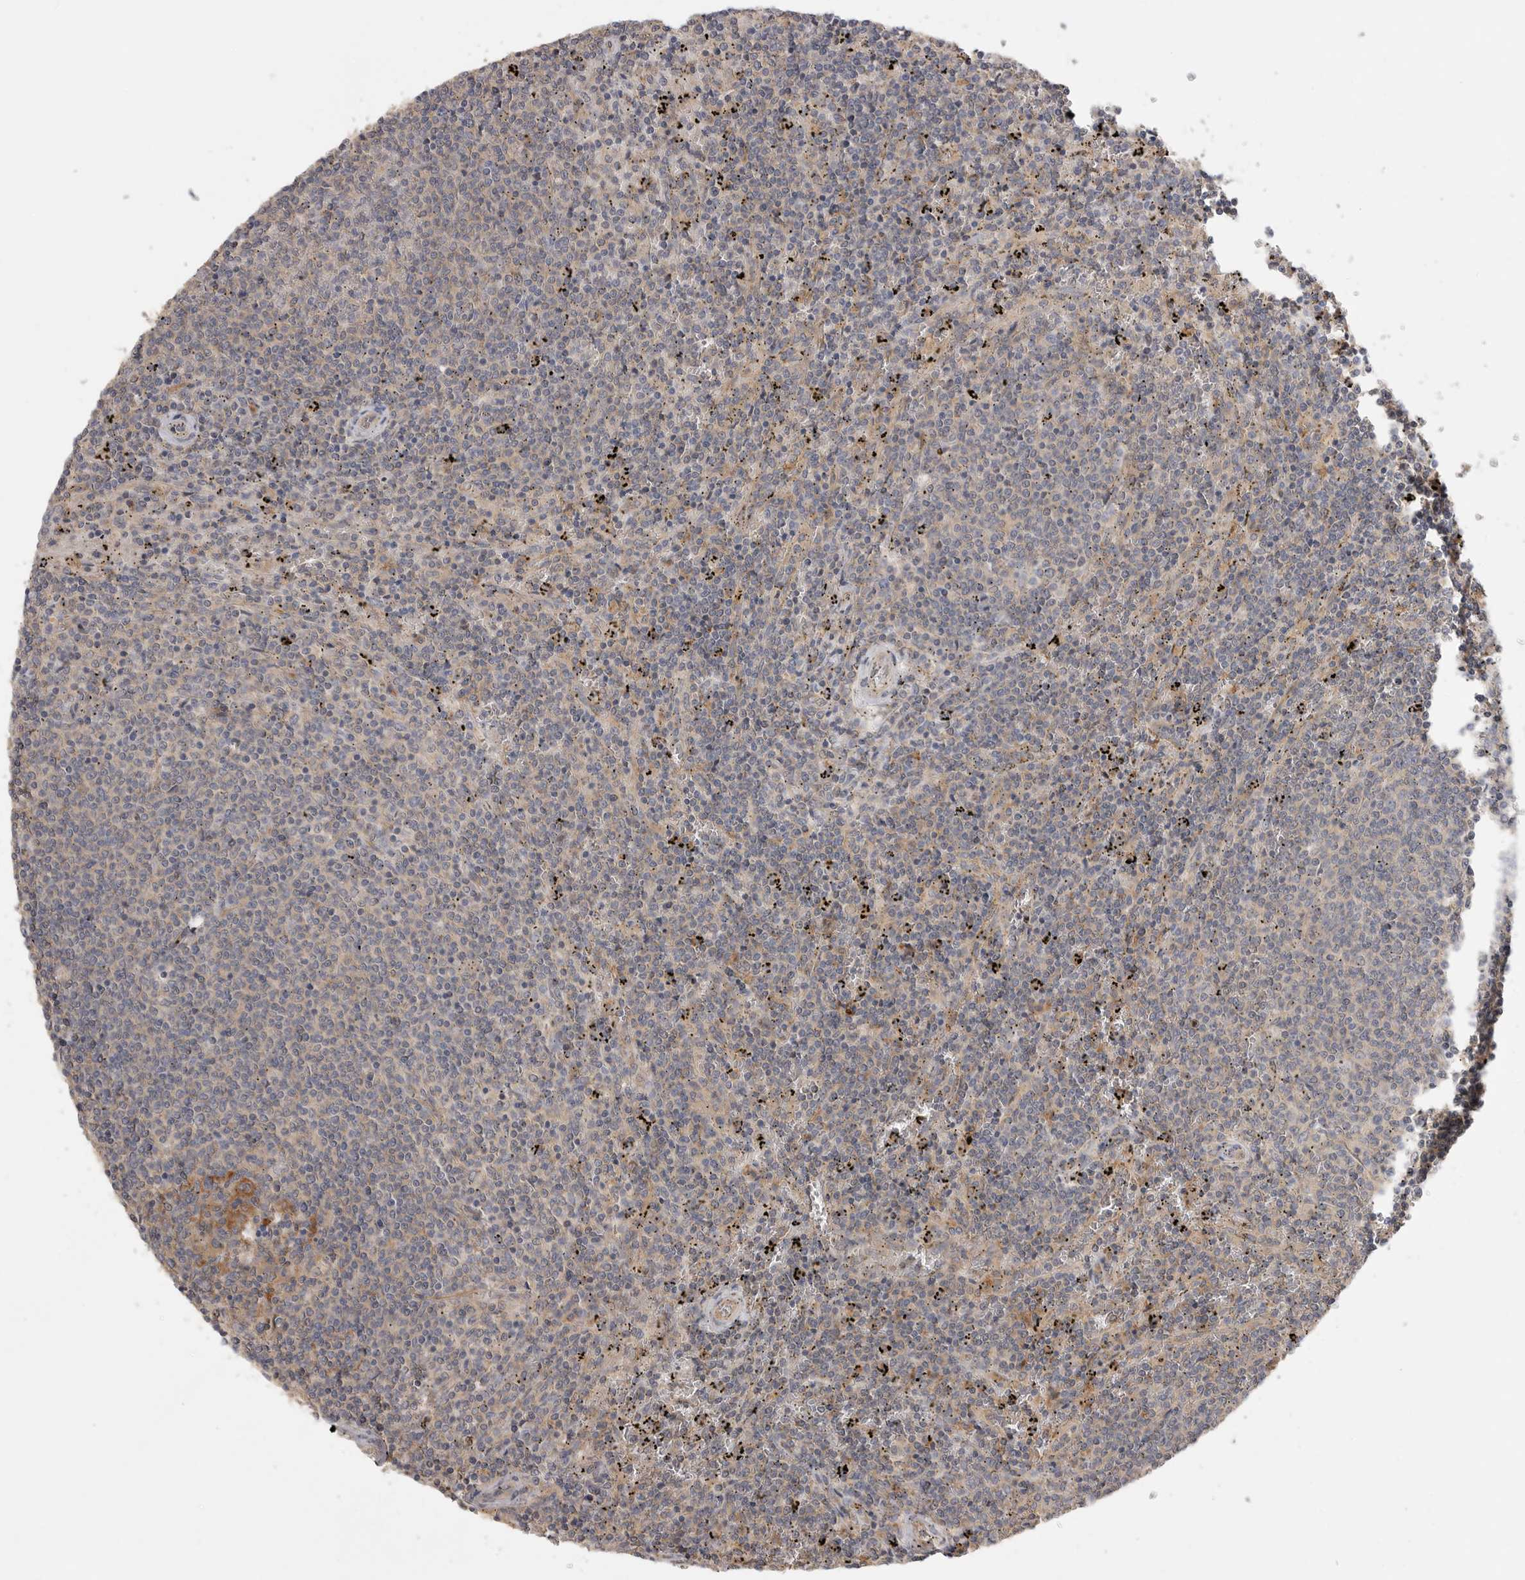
{"staining": {"intensity": "negative", "quantity": "none", "location": "none"}, "tissue": "lymphoma", "cell_type": "Tumor cells", "image_type": "cancer", "snomed": [{"axis": "morphology", "description": "Malignant lymphoma, non-Hodgkin's type, Low grade"}, {"axis": "topography", "description": "Spleen"}], "caption": "Human lymphoma stained for a protein using IHC reveals no expression in tumor cells.", "gene": "ZNF232", "patient": {"sex": "female", "age": 50}}